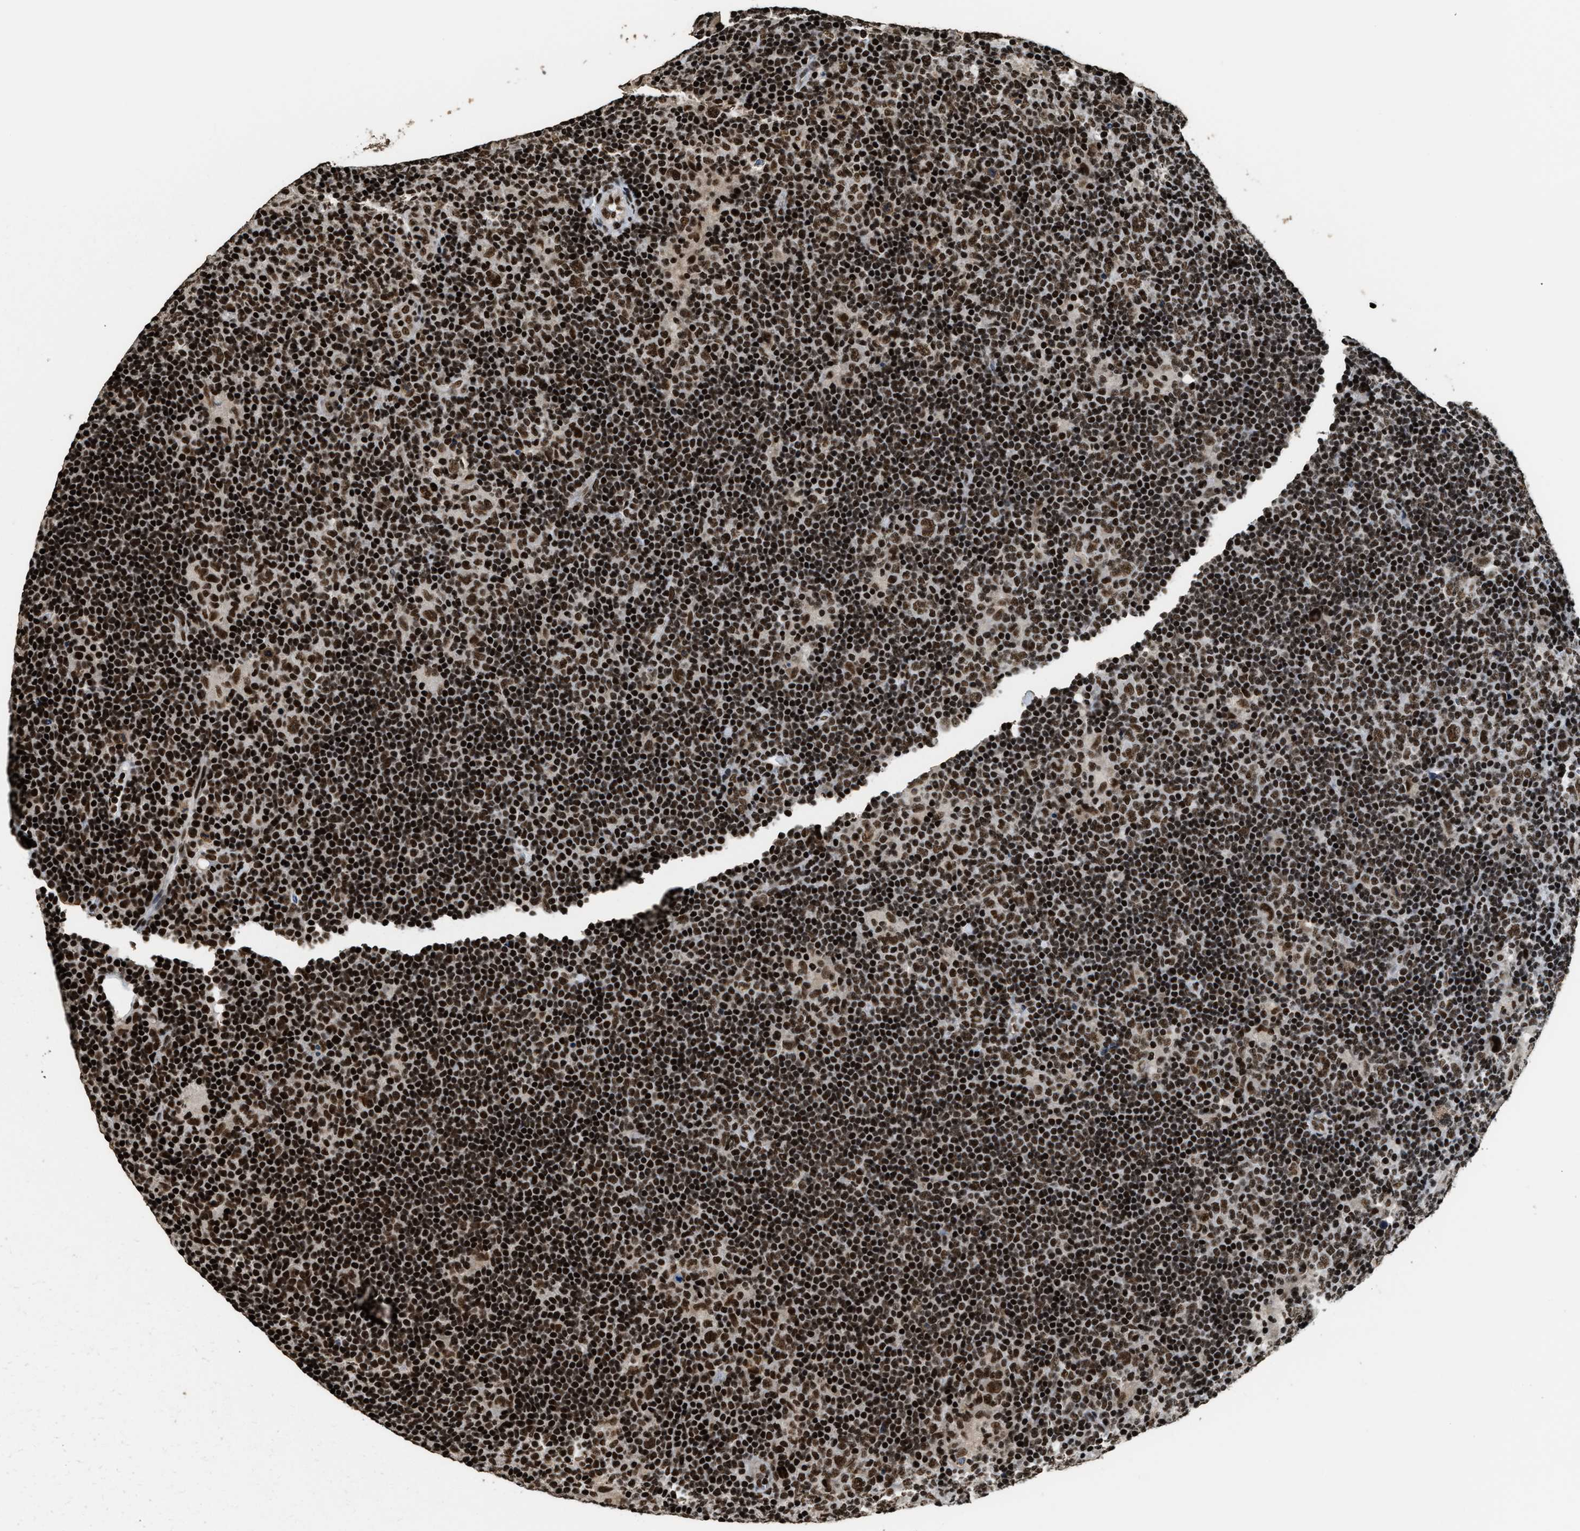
{"staining": {"intensity": "strong", "quantity": ">75%", "location": "nuclear"}, "tissue": "lymphoma", "cell_type": "Tumor cells", "image_type": "cancer", "snomed": [{"axis": "morphology", "description": "Hodgkin's disease, NOS"}, {"axis": "topography", "description": "Lymph node"}], "caption": "Hodgkin's disease stained for a protein shows strong nuclear positivity in tumor cells.", "gene": "RAD21", "patient": {"sex": "female", "age": 57}}